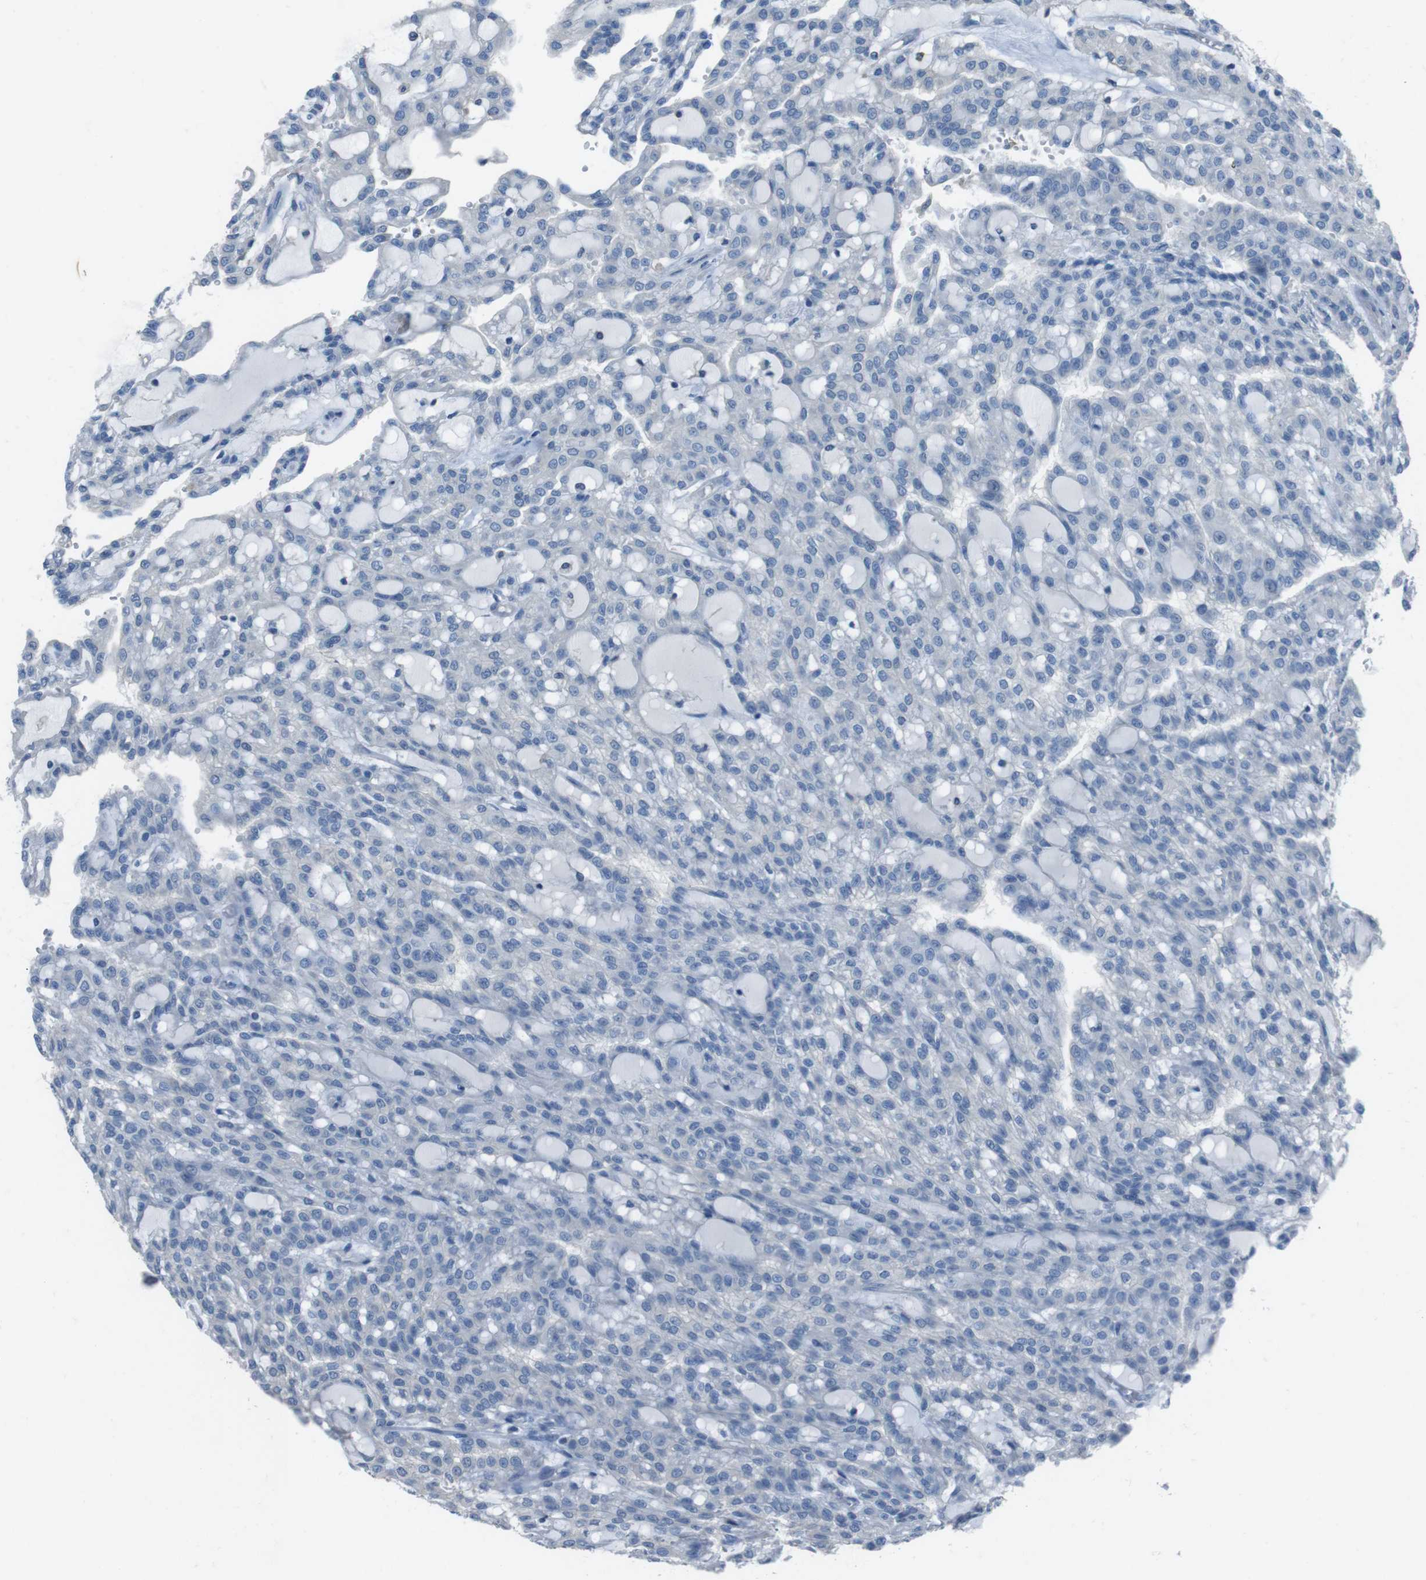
{"staining": {"intensity": "negative", "quantity": "none", "location": "none"}, "tissue": "renal cancer", "cell_type": "Tumor cells", "image_type": "cancer", "snomed": [{"axis": "morphology", "description": "Adenocarcinoma, NOS"}, {"axis": "topography", "description": "Kidney"}], "caption": "IHC photomicrograph of renal cancer (adenocarcinoma) stained for a protein (brown), which displays no staining in tumor cells.", "gene": "CYP2C8", "patient": {"sex": "male", "age": 63}}